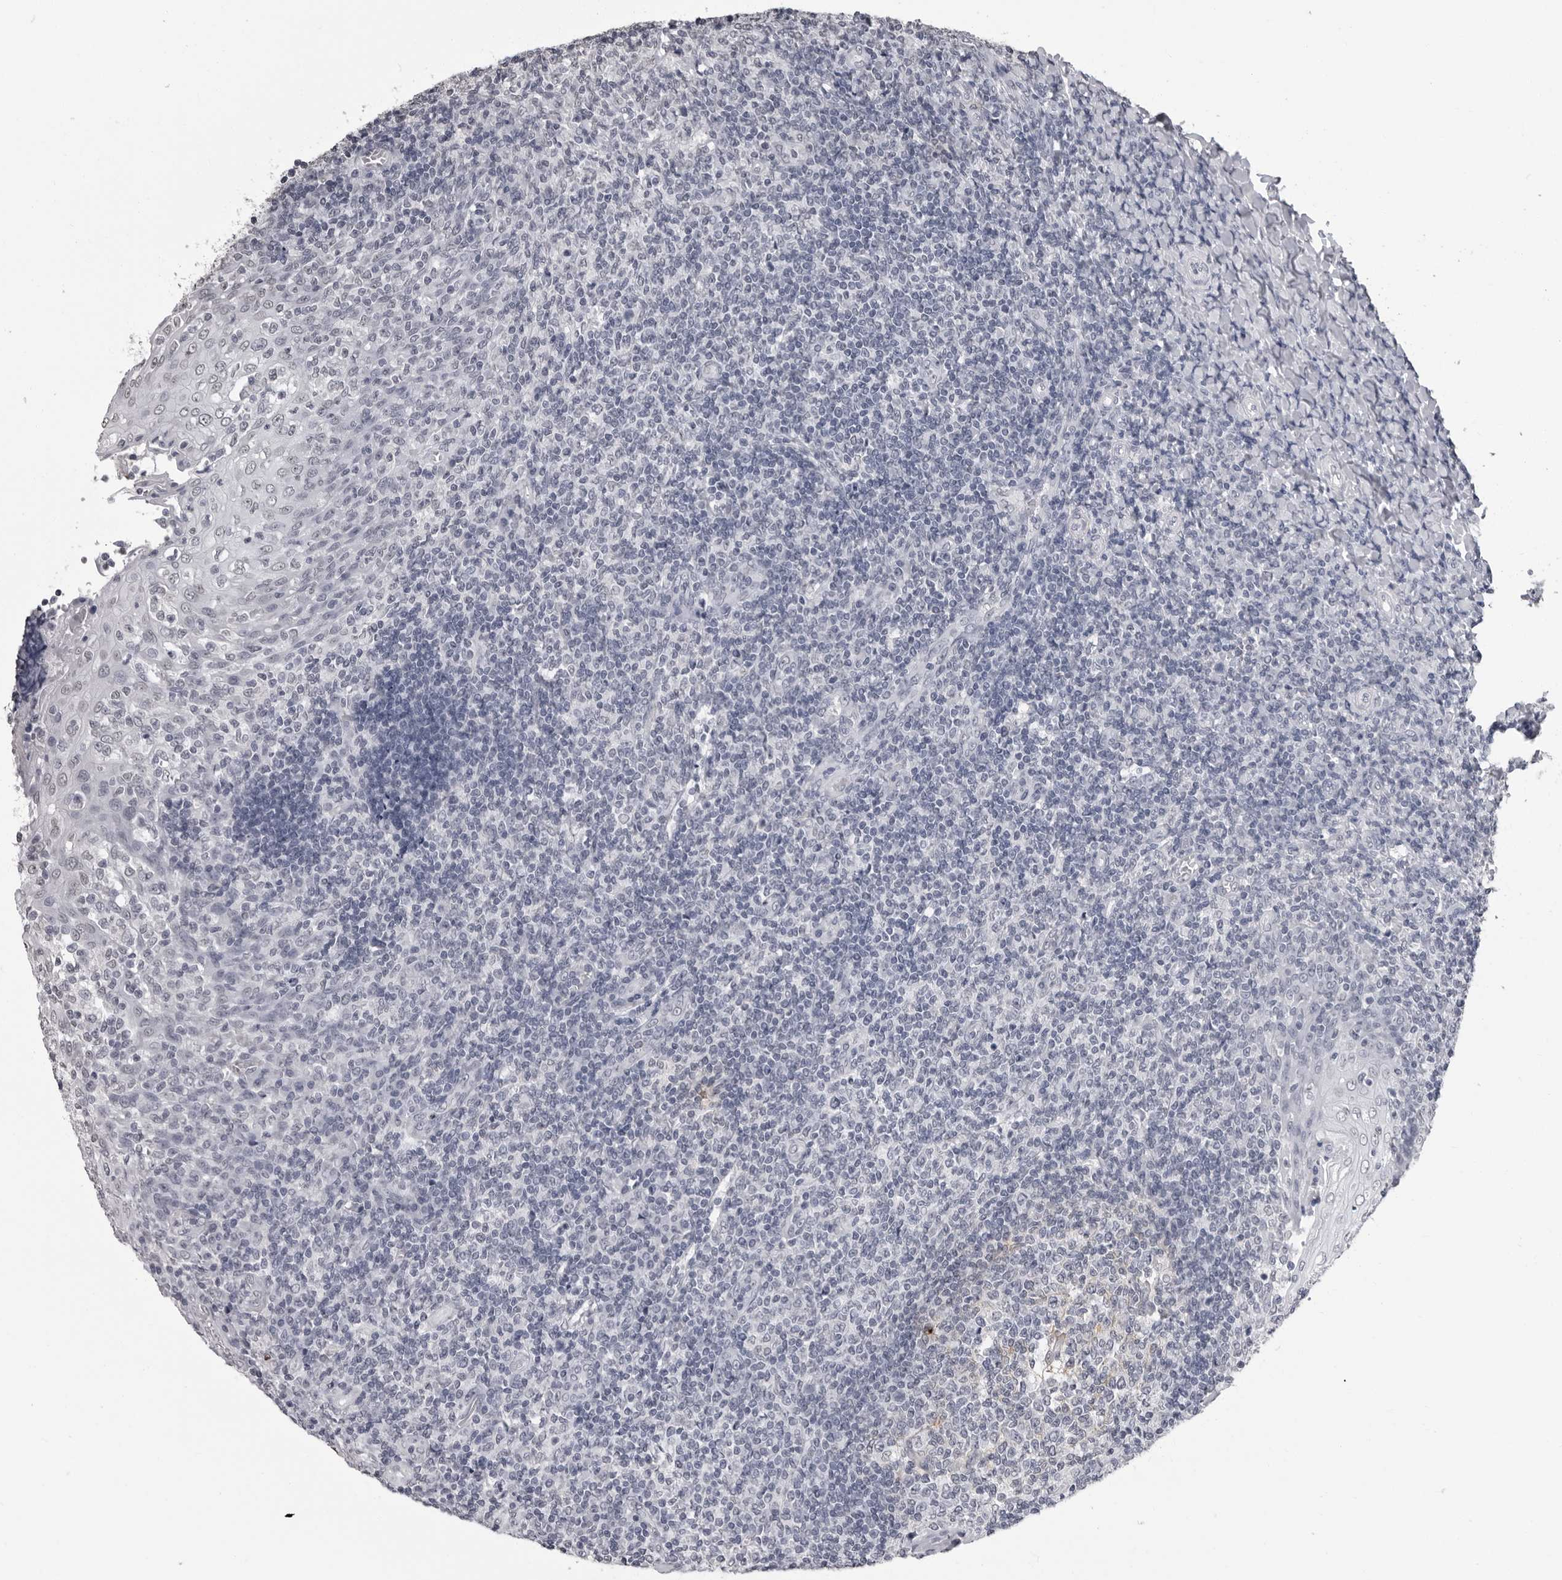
{"staining": {"intensity": "negative", "quantity": "none", "location": "none"}, "tissue": "tonsil", "cell_type": "Germinal center cells", "image_type": "normal", "snomed": [{"axis": "morphology", "description": "Normal tissue, NOS"}, {"axis": "topography", "description": "Tonsil"}], "caption": "A high-resolution histopathology image shows IHC staining of benign tonsil, which shows no significant positivity in germinal center cells. Brightfield microscopy of immunohistochemistry stained with DAB (3,3'-diaminobenzidine) (brown) and hematoxylin (blue), captured at high magnification.", "gene": "HEPACAM", "patient": {"sex": "female", "age": 19}}